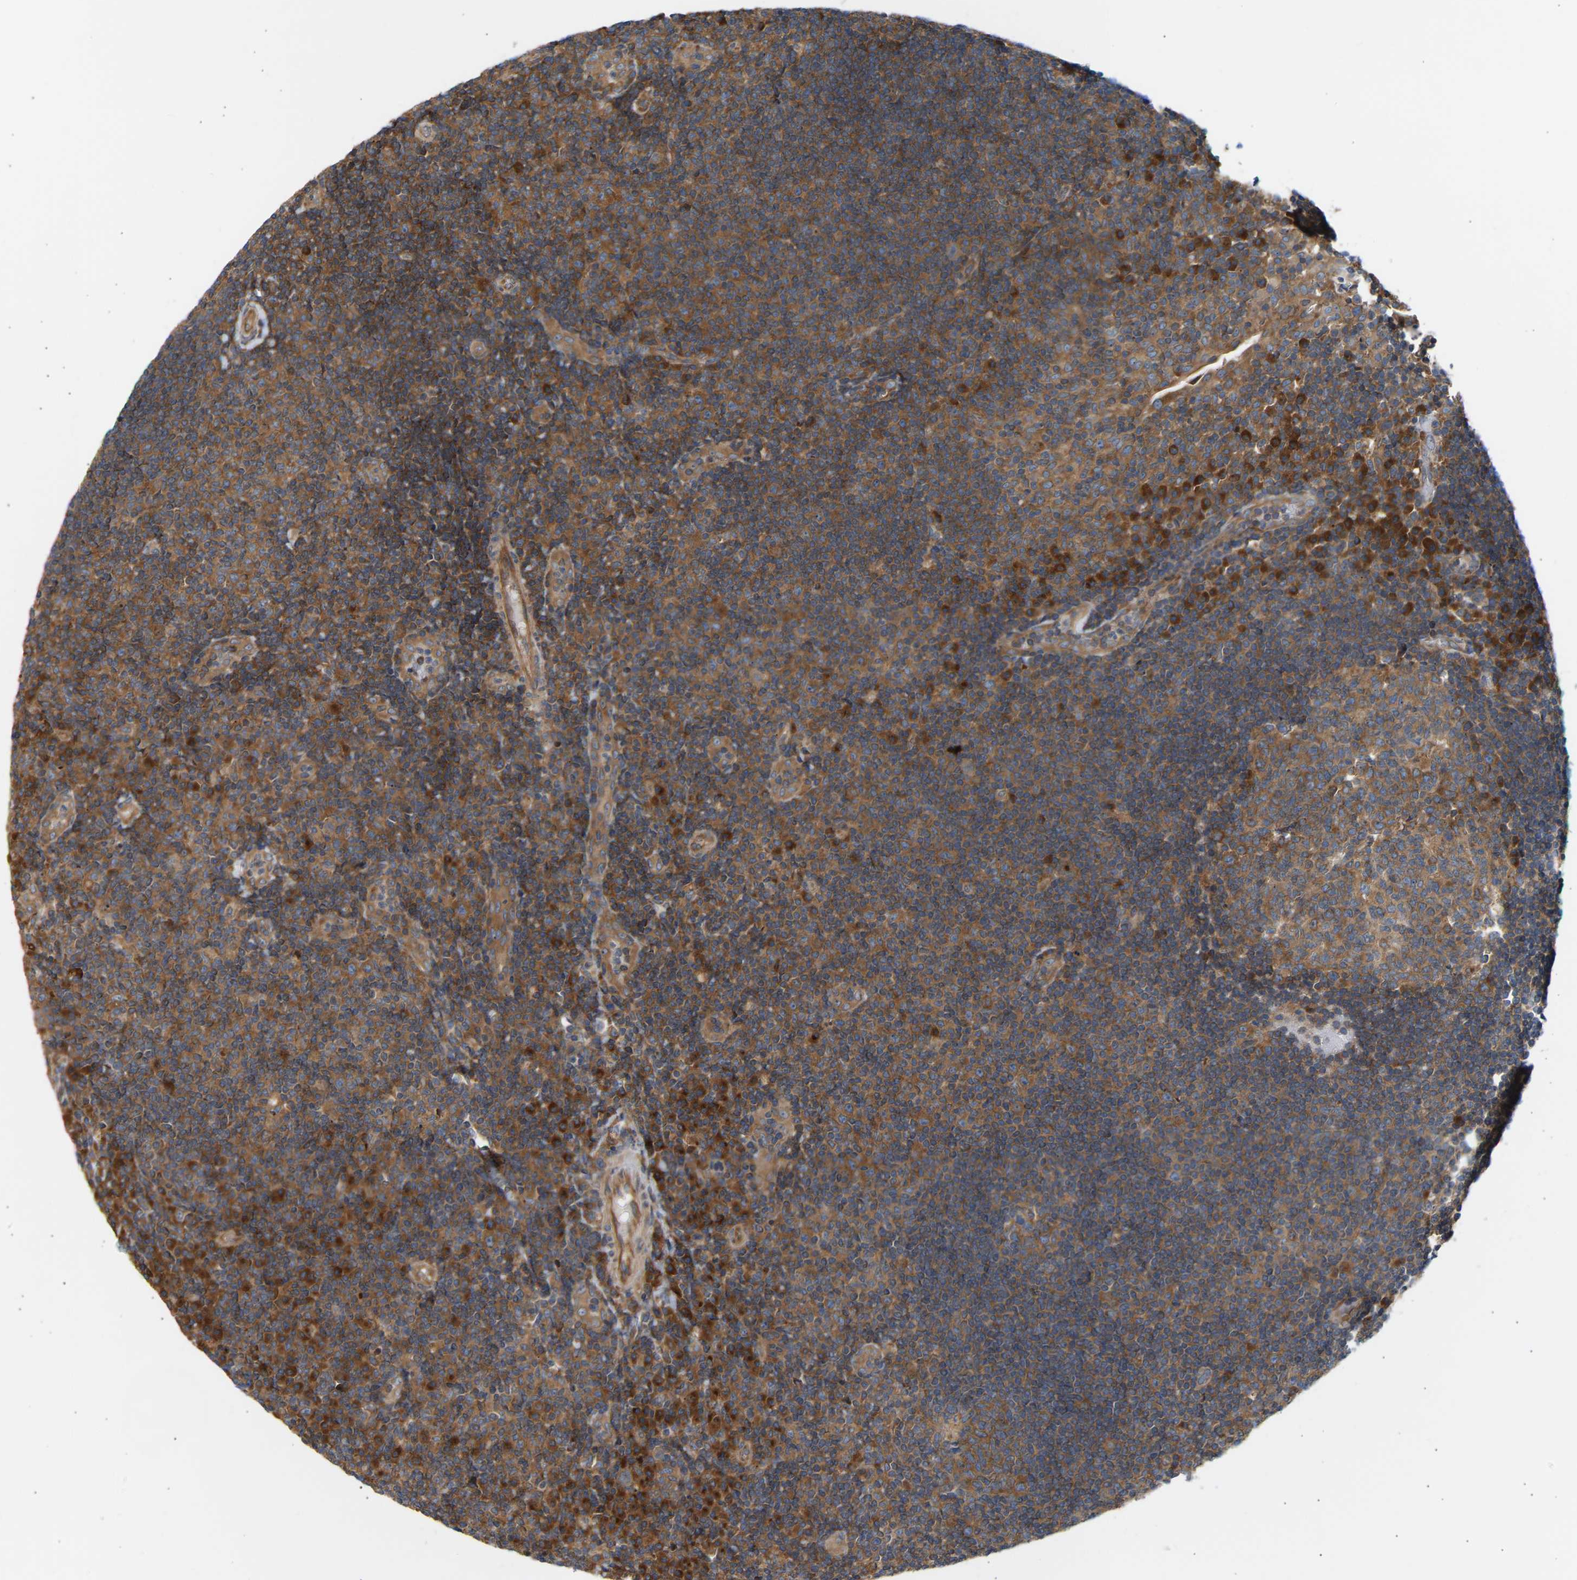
{"staining": {"intensity": "moderate", "quantity": ">75%", "location": "cytoplasmic/membranous"}, "tissue": "tonsil", "cell_type": "Germinal center cells", "image_type": "normal", "snomed": [{"axis": "morphology", "description": "Normal tissue, NOS"}, {"axis": "topography", "description": "Tonsil"}], "caption": "IHC (DAB) staining of normal tonsil exhibits moderate cytoplasmic/membranous protein expression in approximately >75% of germinal center cells.", "gene": "GCN1", "patient": {"sex": "female", "age": 40}}